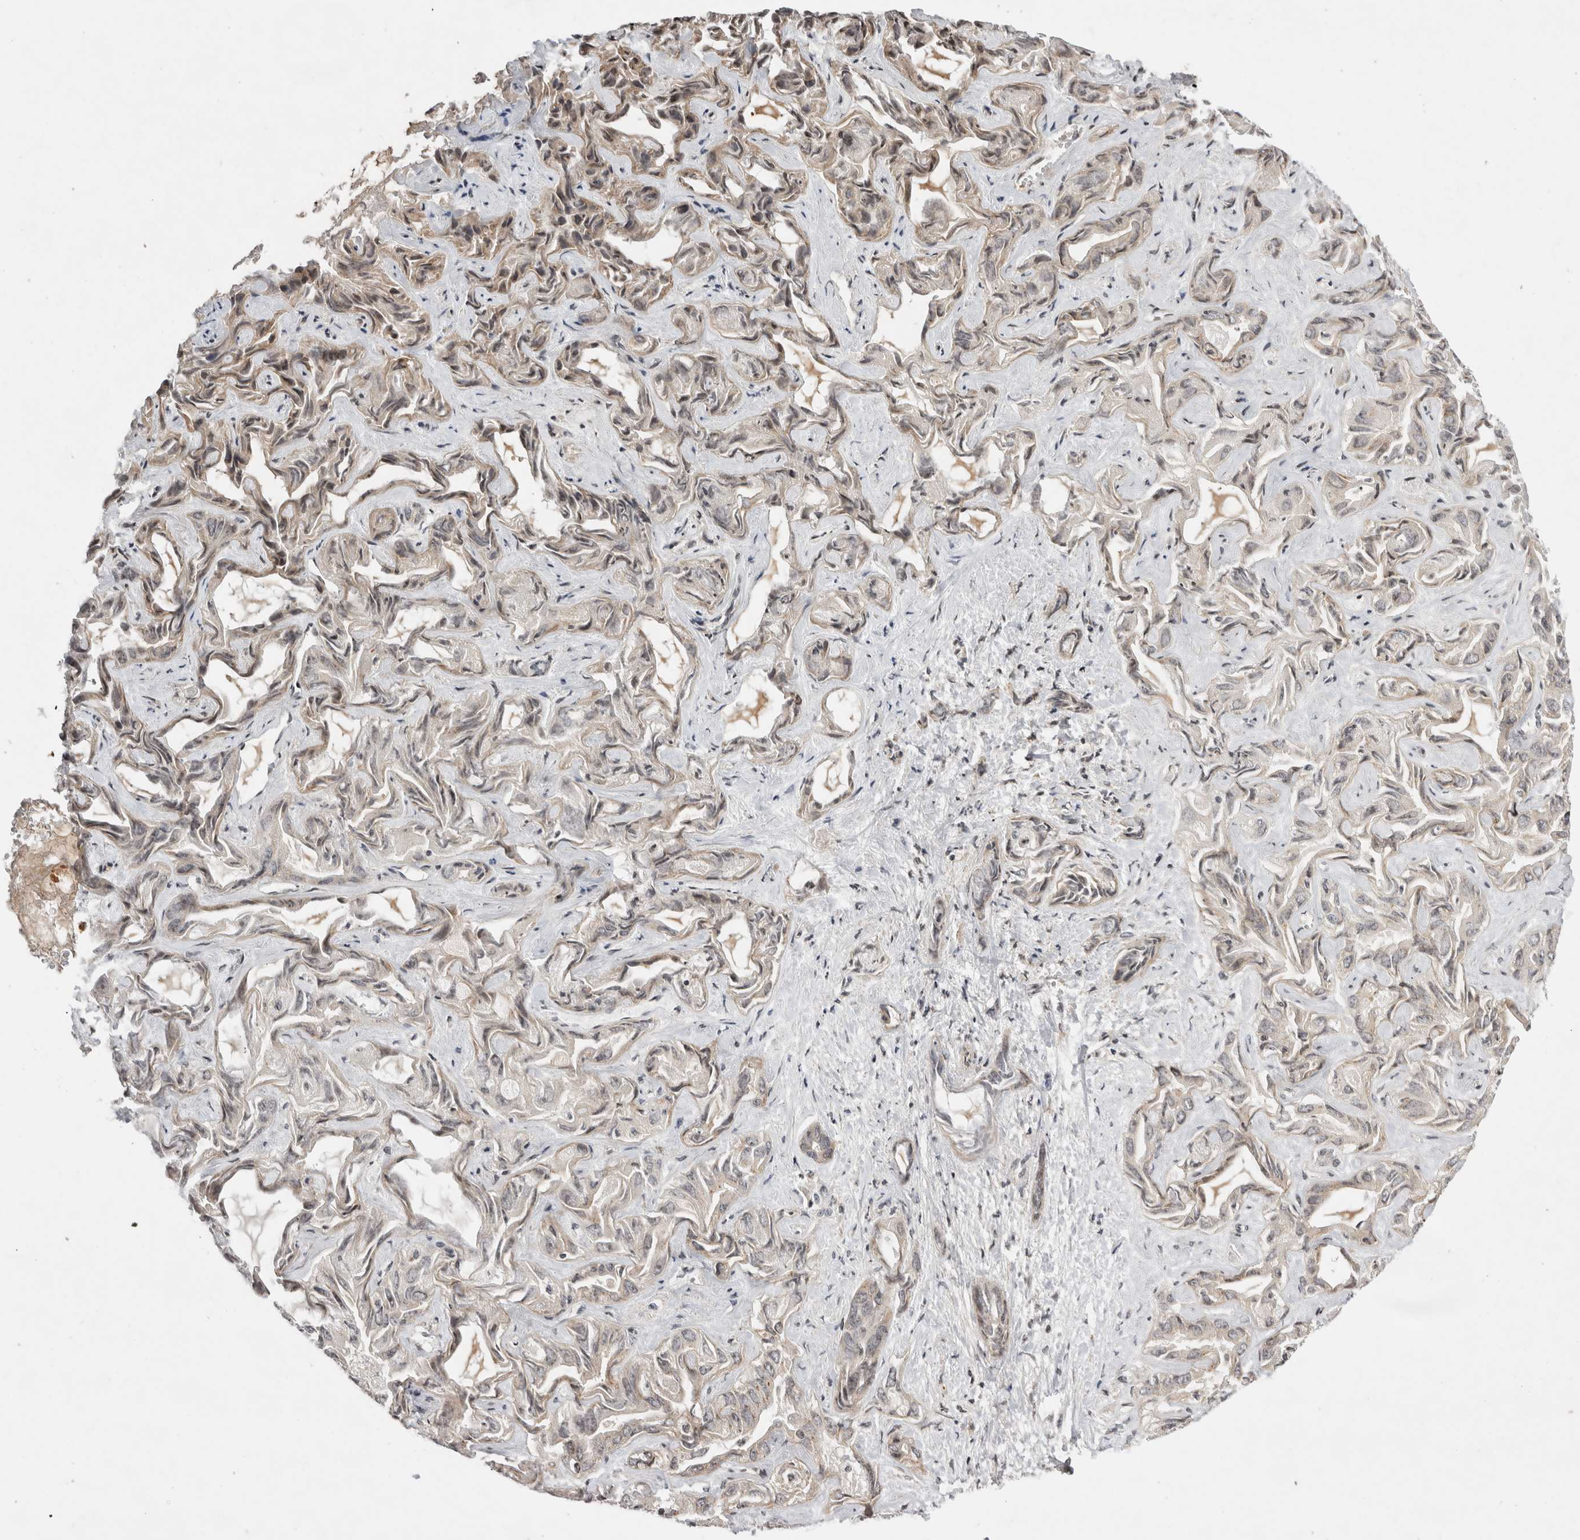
{"staining": {"intensity": "weak", "quantity": "<25%", "location": "cytoplasmic/membranous"}, "tissue": "liver cancer", "cell_type": "Tumor cells", "image_type": "cancer", "snomed": [{"axis": "morphology", "description": "Cholangiocarcinoma"}, {"axis": "topography", "description": "Liver"}], "caption": "The IHC image has no significant positivity in tumor cells of liver cholangiocarcinoma tissue.", "gene": "EIF2AK1", "patient": {"sex": "female", "age": 52}}